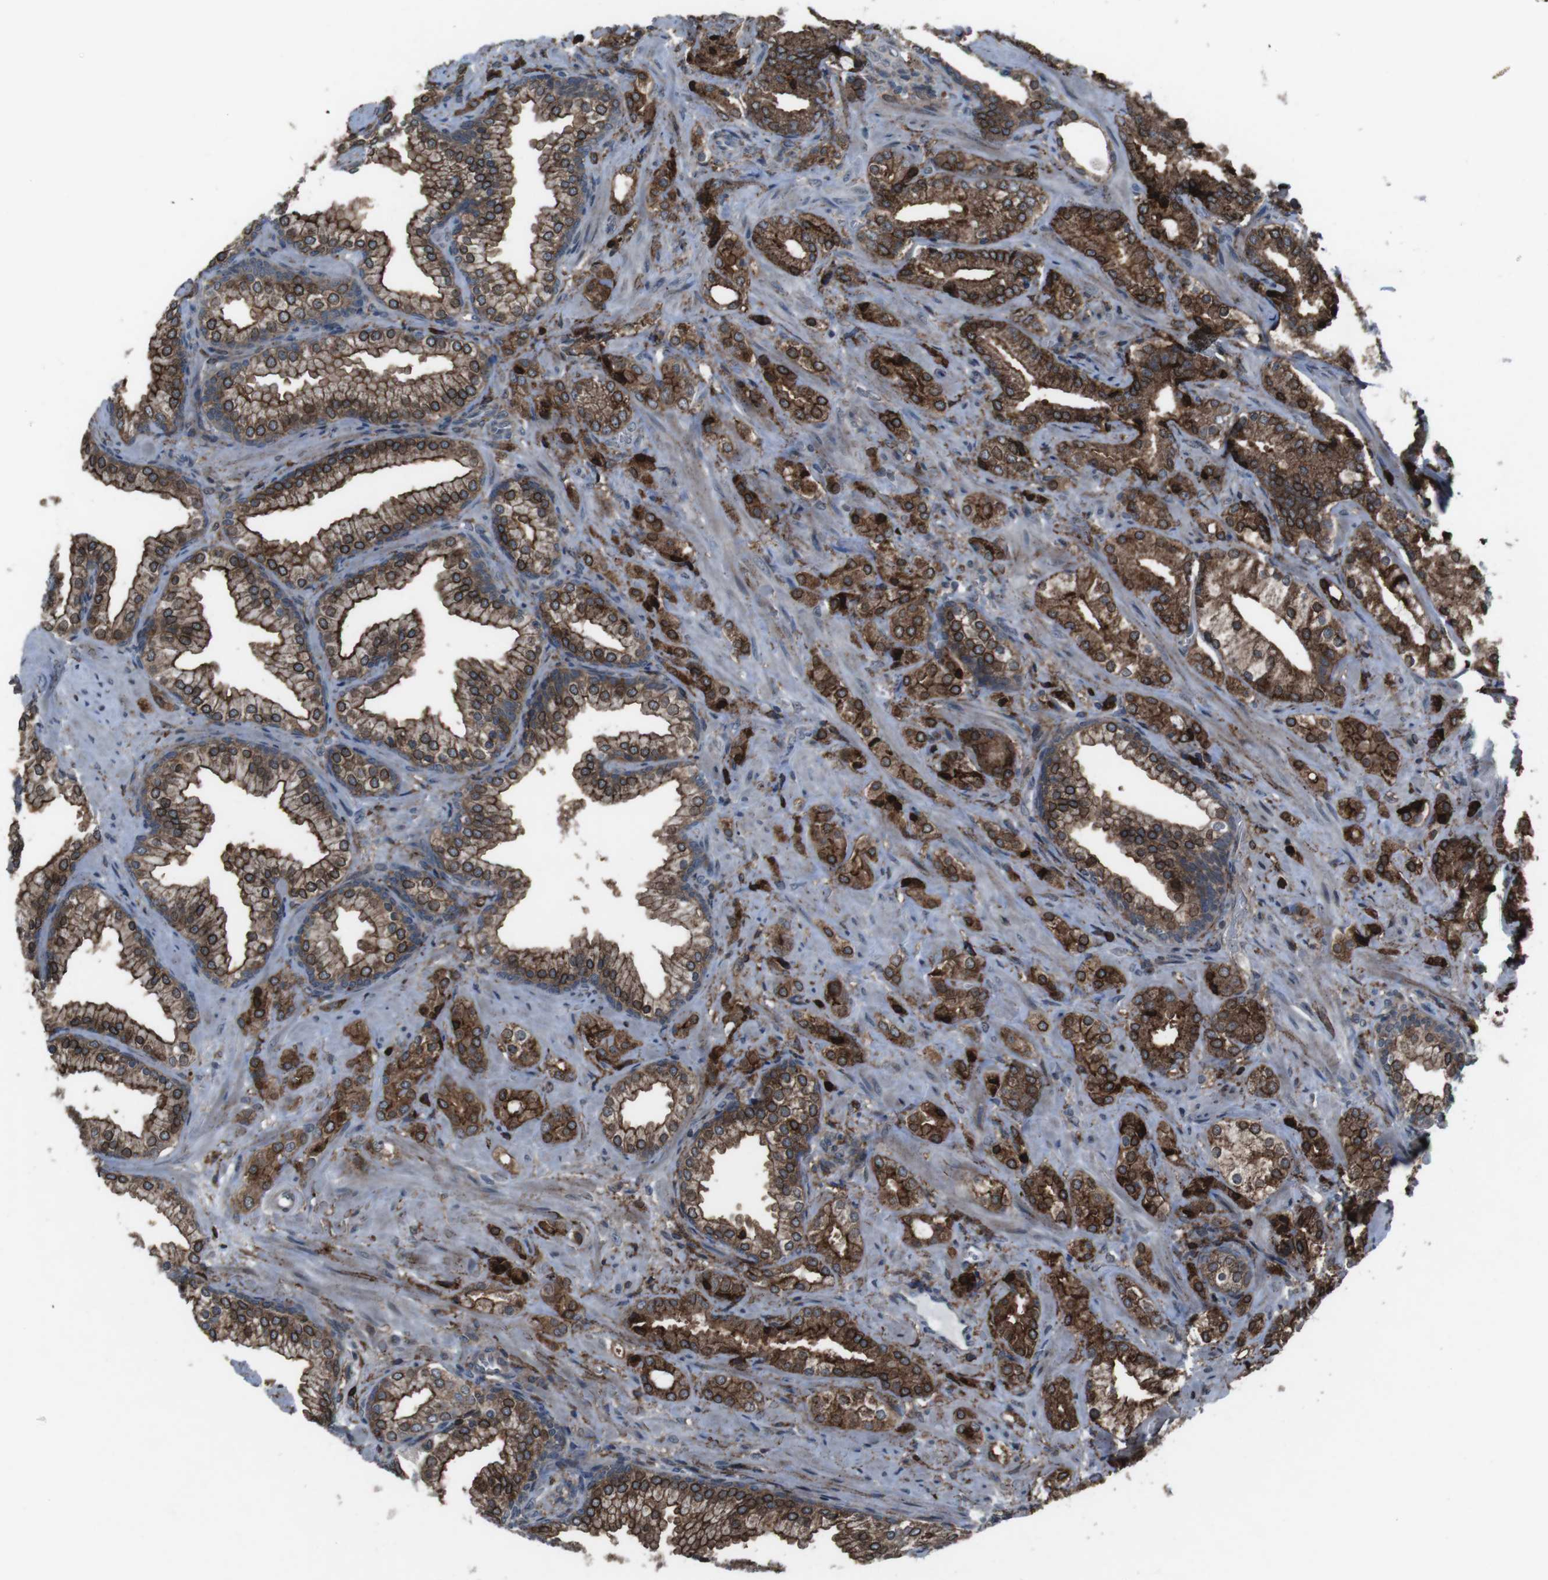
{"staining": {"intensity": "strong", "quantity": ">75%", "location": "cytoplasmic/membranous"}, "tissue": "prostate cancer", "cell_type": "Tumor cells", "image_type": "cancer", "snomed": [{"axis": "morphology", "description": "Adenocarcinoma, High grade"}, {"axis": "topography", "description": "Prostate"}], "caption": "Protein analysis of prostate high-grade adenocarcinoma tissue displays strong cytoplasmic/membranous expression in approximately >75% of tumor cells.", "gene": "GDF10", "patient": {"sex": "male", "age": 64}}